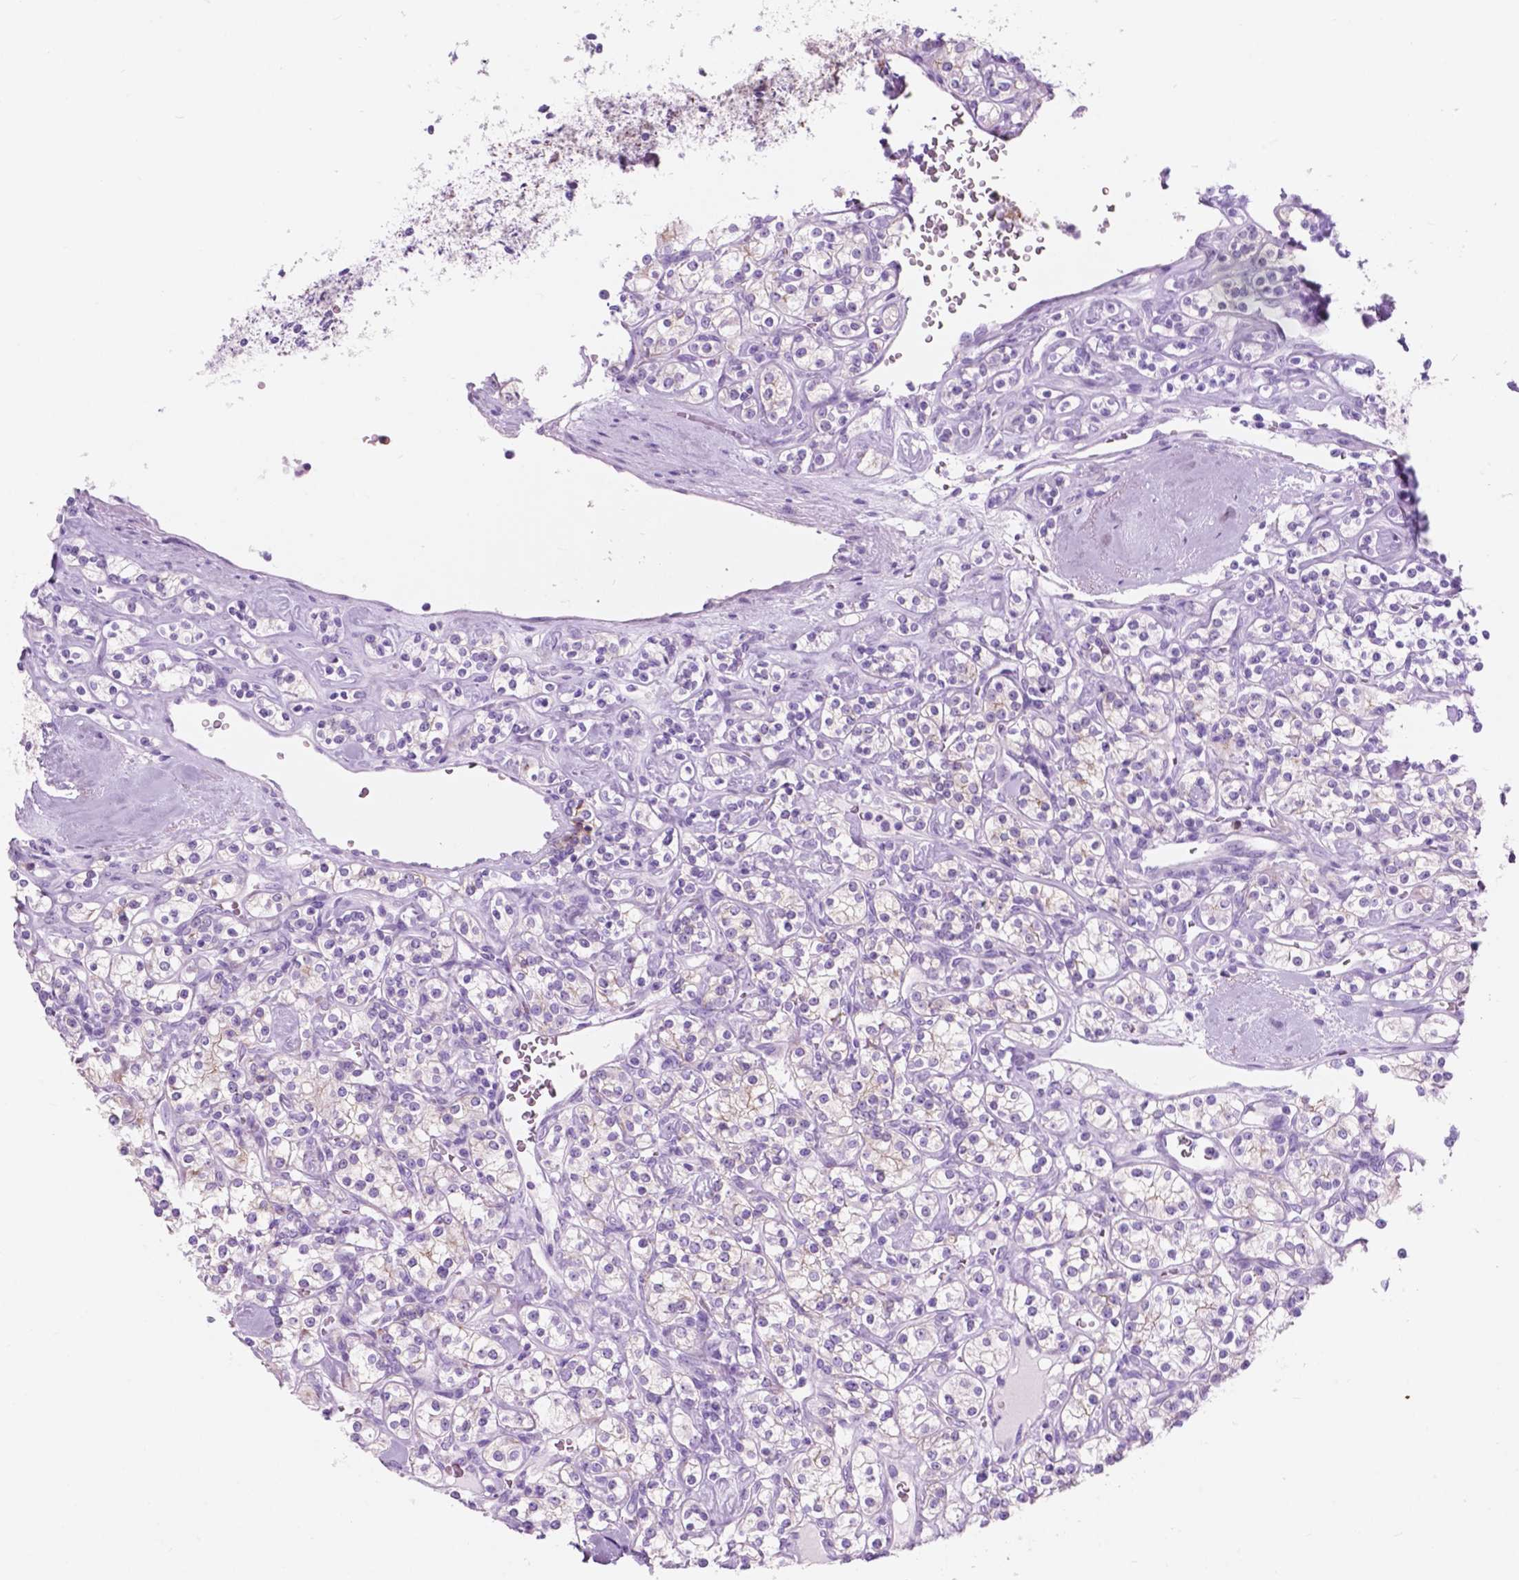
{"staining": {"intensity": "negative", "quantity": "none", "location": "none"}, "tissue": "renal cancer", "cell_type": "Tumor cells", "image_type": "cancer", "snomed": [{"axis": "morphology", "description": "Adenocarcinoma, NOS"}, {"axis": "topography", "description": "Kidney"}], "caption": "DAB (3,3'-diaminobenzidine) immunohistochemical staining of adenocarcinoma (renal) reveals no significant staining in tumor cells.", "gene": "CUZD1", "patient": {"sex": "male", "age": 77}}